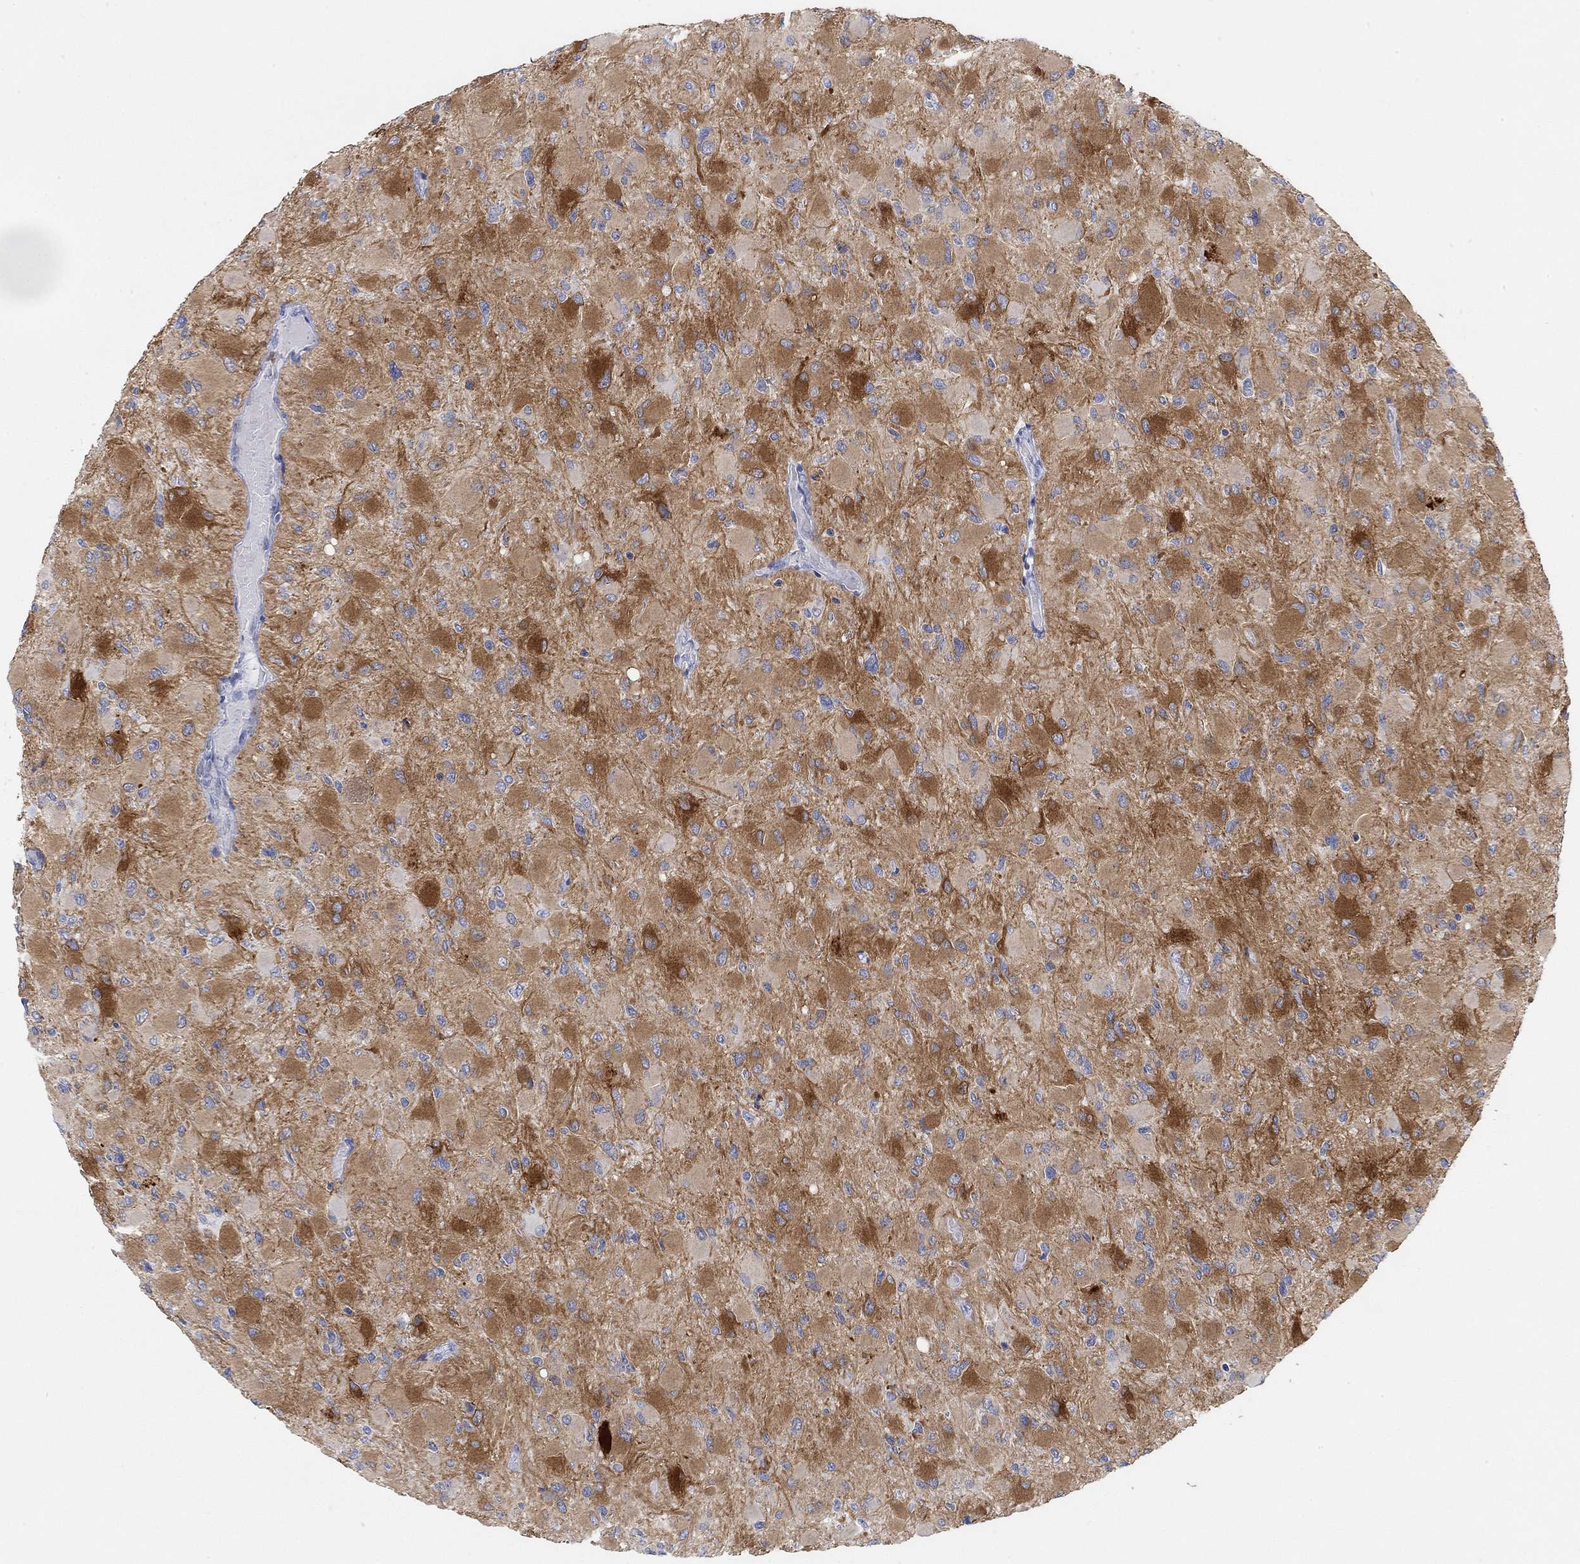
{"staining": {"intensity": "moderate", "quantity": "25%-75%", "location": "cytoplasmic/membranous"}, "tissue": "glioma", "cell_type": "Tumor cells", "image_type": "cancer", "snomed": [{"axis": "morphology", "description": "Glioma, malignant, High grade"}, {"axis": "topography", "description": "Cerebral cortex"}], "caption": "Immunohistochemical staining of human high-grade glioma (malignant) demonstrates medium levels of moderate cytoplasmic/membranous expression in about 25%-75% of tumor cells.", "gene": "VAT1L", "patient": {"sex": "female", "age": 36}}